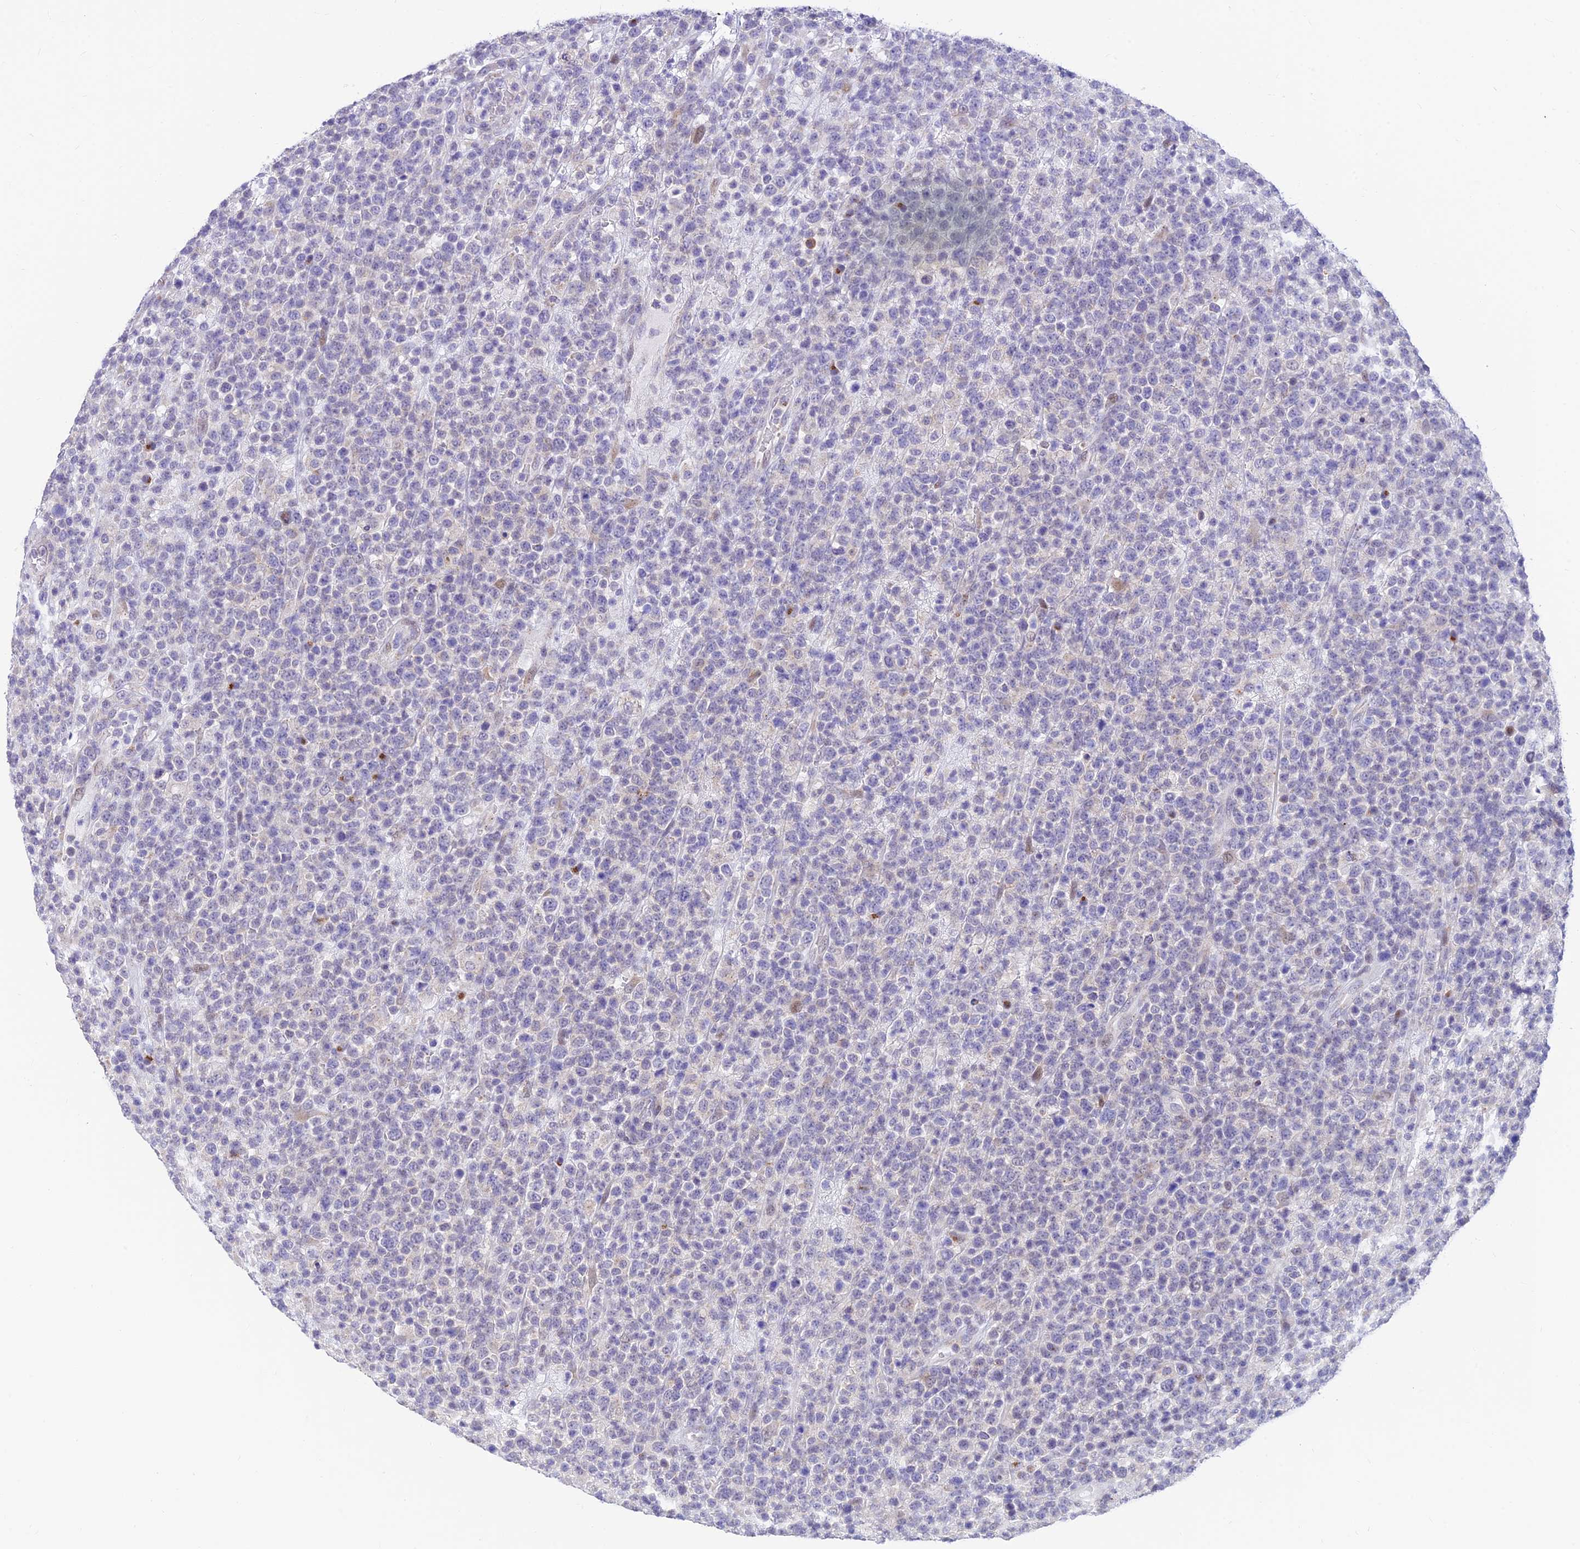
{"staining": {"intensity": "negative", "quantity": "none", "location": "none"}, "tissue": "lymphoma", "cell_type": "Tumor cells", "image_type": "cancer", "snomed": [{"axis": "morphology", "description": "Malignant lymphoma, non-Hodgkin's type, High grade"}, {"axis": "topography", "description": "Colon"}], "caption": "This is a photomicrograph of IHC staining of high-grade malignant lymphoma, non-Hodgkin's type, which shows no expression in tumor cells. The staining was performed using DAB to visualize the protein expression in brown, while the nuclei were stained in blue with hematoxylin (Magnification: 20x).", "gene": "INKA1", "patient": {"sex": "female", "age": 53}}